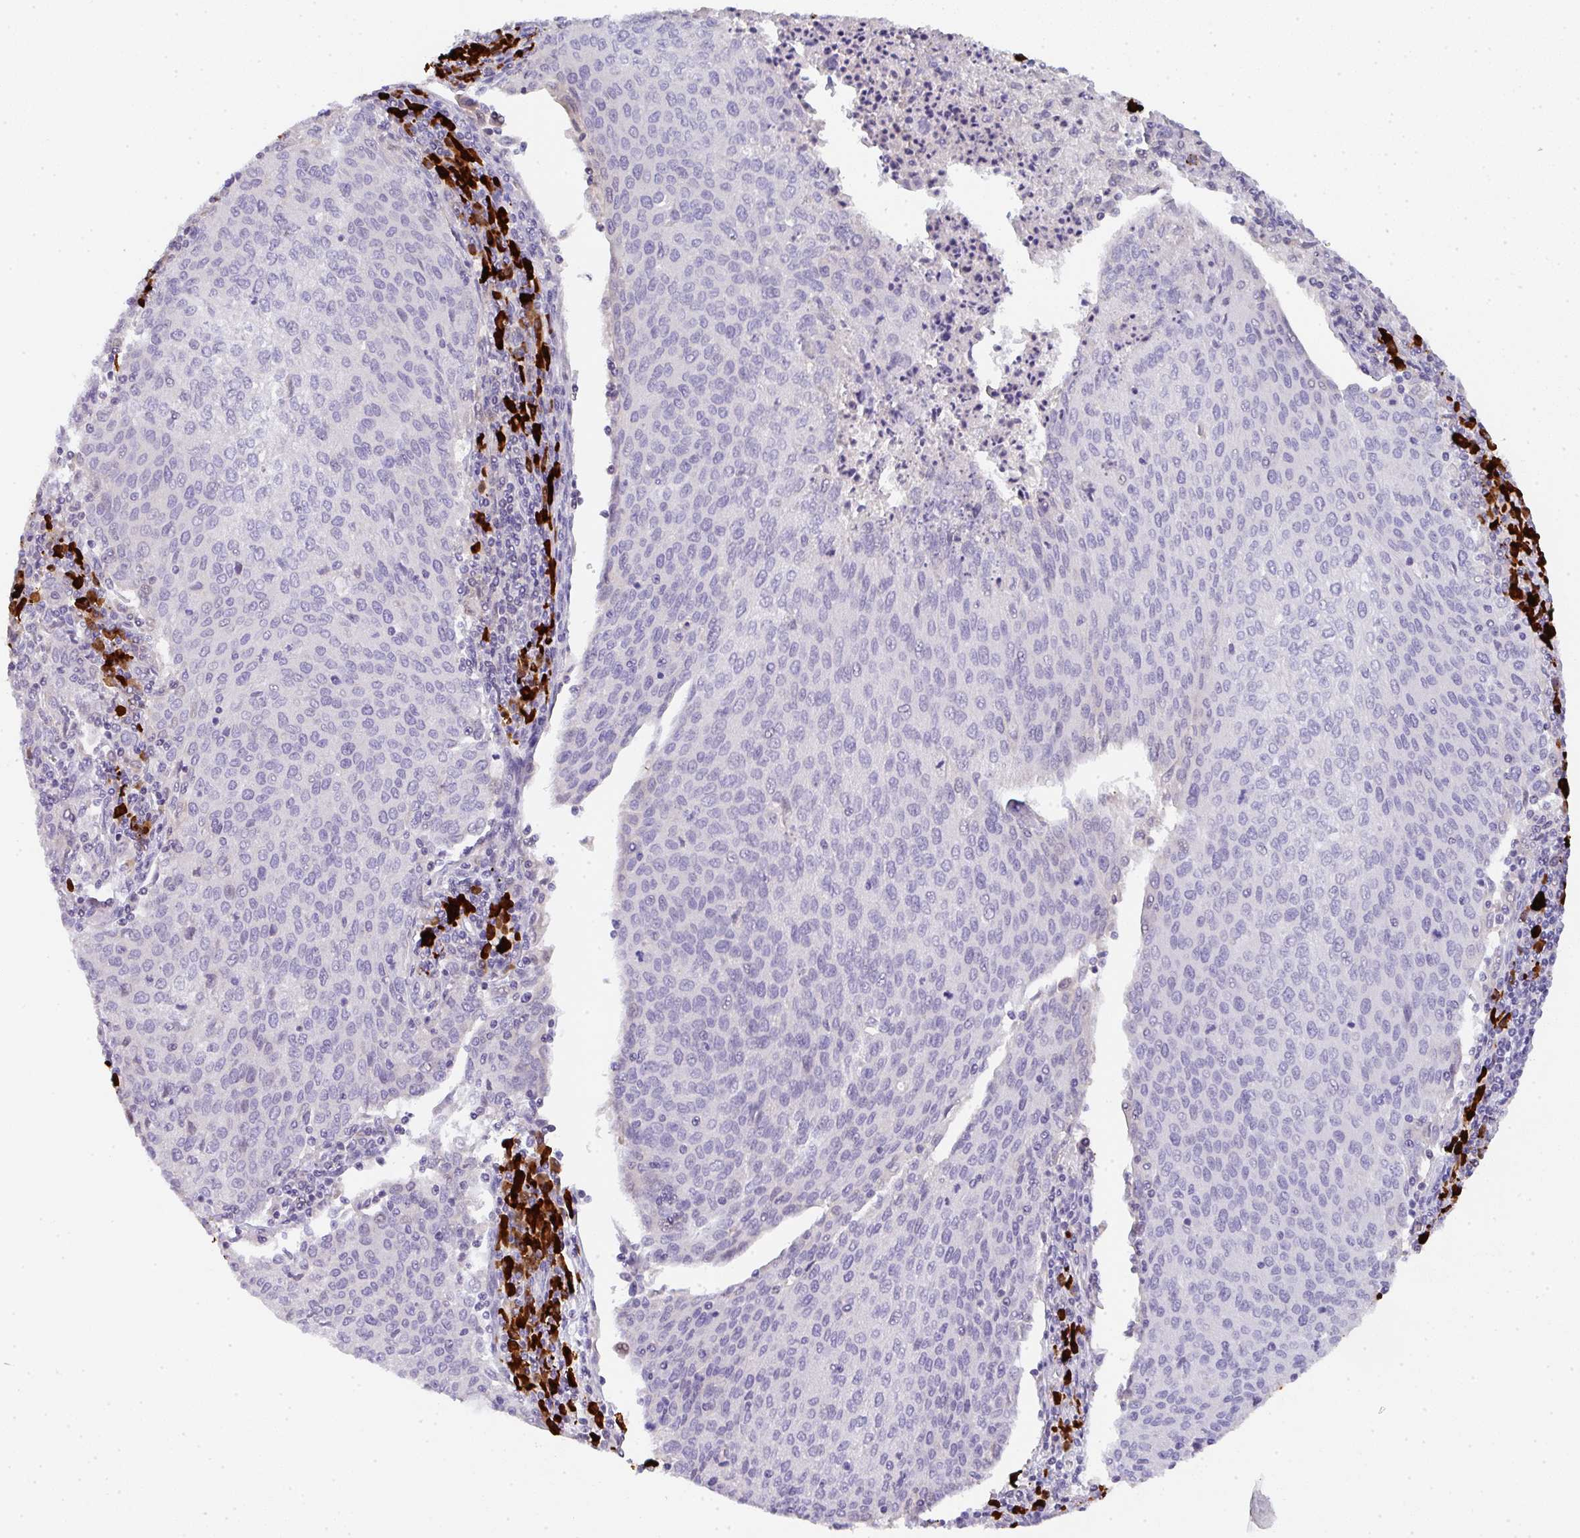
{"staining": {"intensity": "negative", "quantity": "none", "location": "none"}, "tissue": "cervical cancer", "cell_type": "Tumor cells", "image_type": "cancer", "snomed": [{"axis": "morphology", "description": "Squamous cell carcinoma, NOS"}, {"axis": "topography", "description": "Cervix"}], "caption": "High power microscopy photomicrograph of an immunohistochemistry (IHC) photomicrograph of cervical cancer (squamous cell carcinoma), revealing no significant positivity in tumor cells. (DAB (3,3'-diaminobenzidine) immunohistochemistry visualized using brightfield microscopy, high magnification).", "gene": "CACNA1S", "patient": {"sex": "female", "age": 46}}